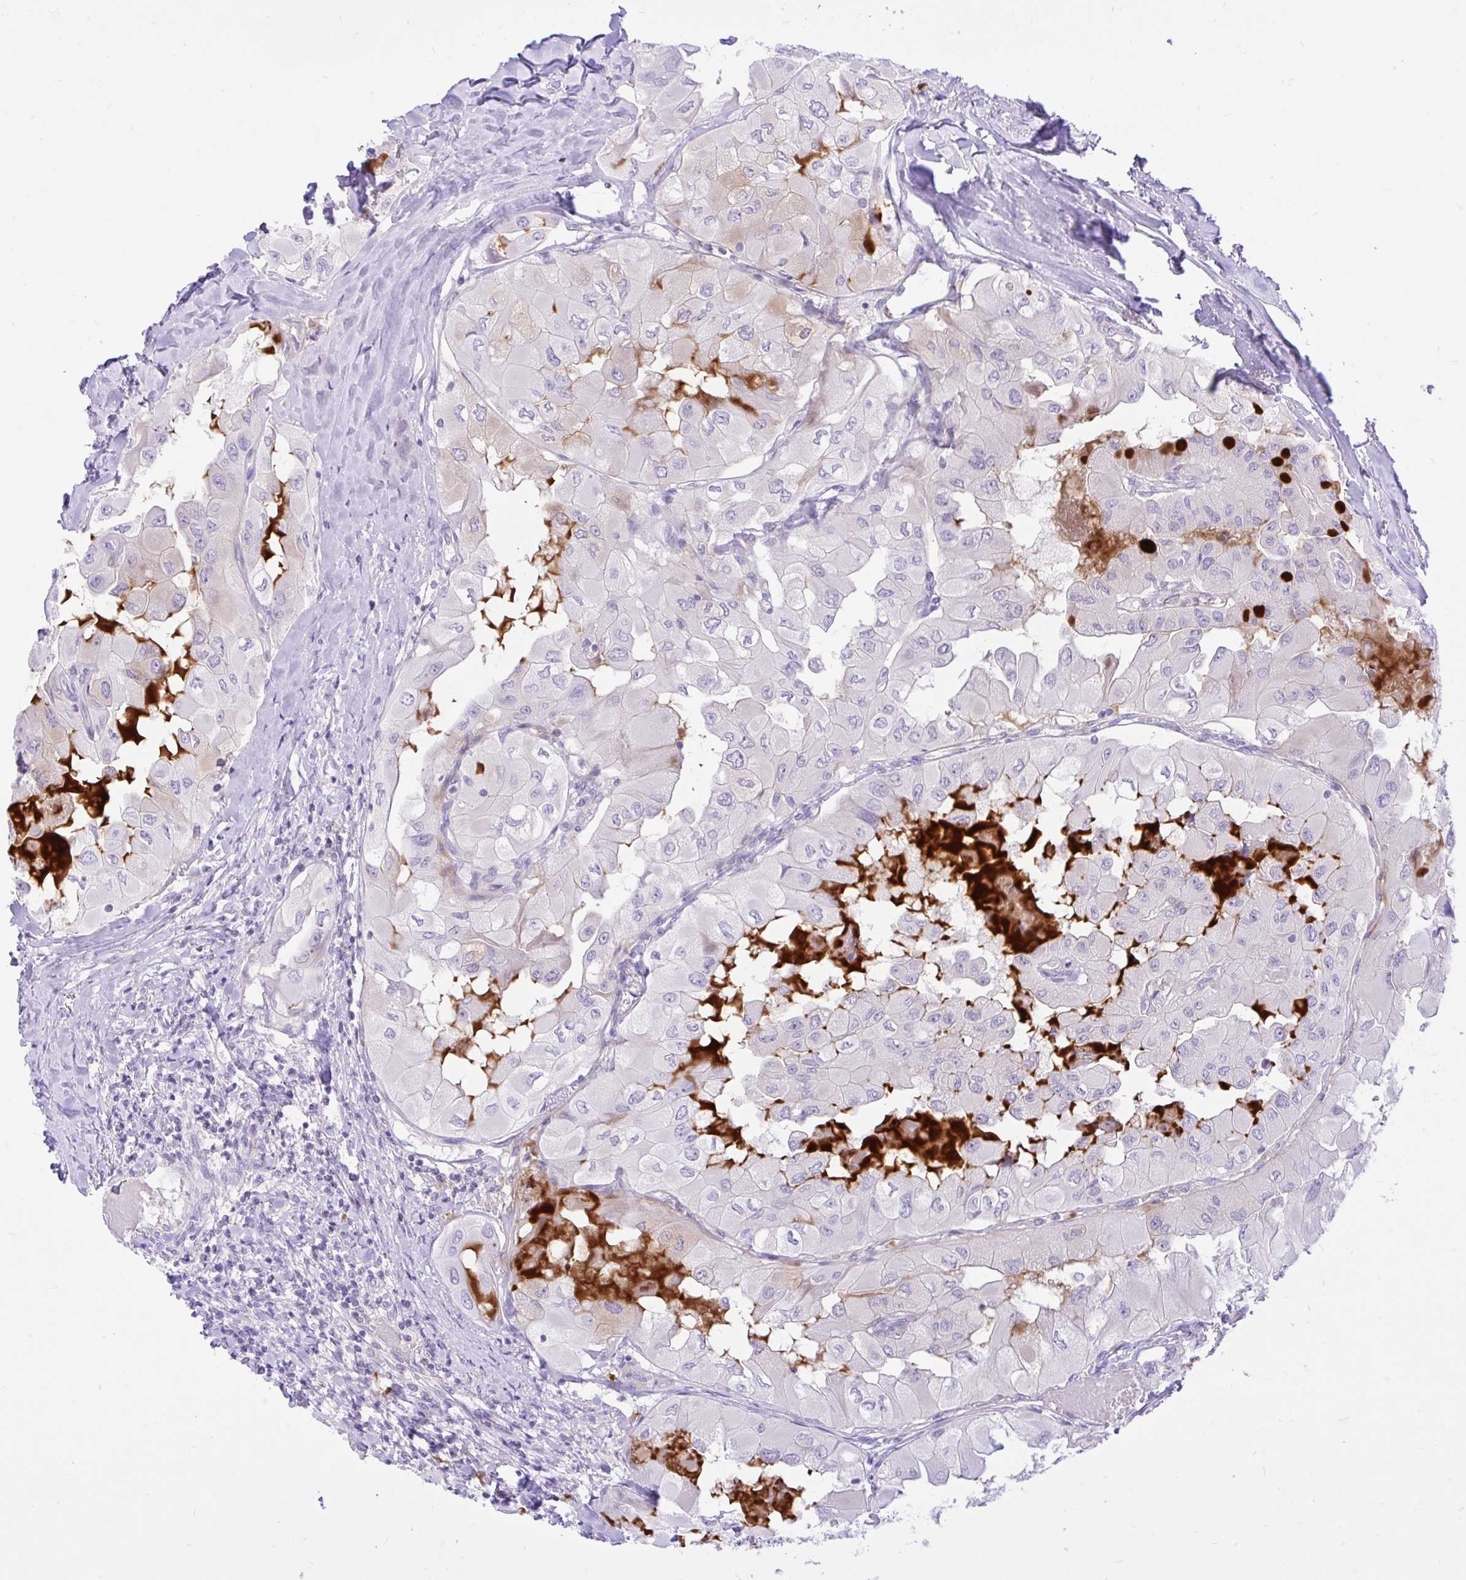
{"staining": {"intensity": "negative", "quantity": "none", "location": "none"}, "tissue": "thyroid cancer", "cell_type": "Tumor cells", "image_type": "cancer", "snomed": [{"axis": "morphology", "description": "Normal tissue, NOS"}, {"axis": "morphology", "description": "Papillary adenocarcinoma, NOS"}, {"axis": "topography", "description": "Thyroid gland"}], "caption": "The image demonstrates no staining of tumor cells in thyroid cancer (papillary adenocarcinoma).", "gene": "ZNF101", "patient": {"sex": "female", "age": 59}}